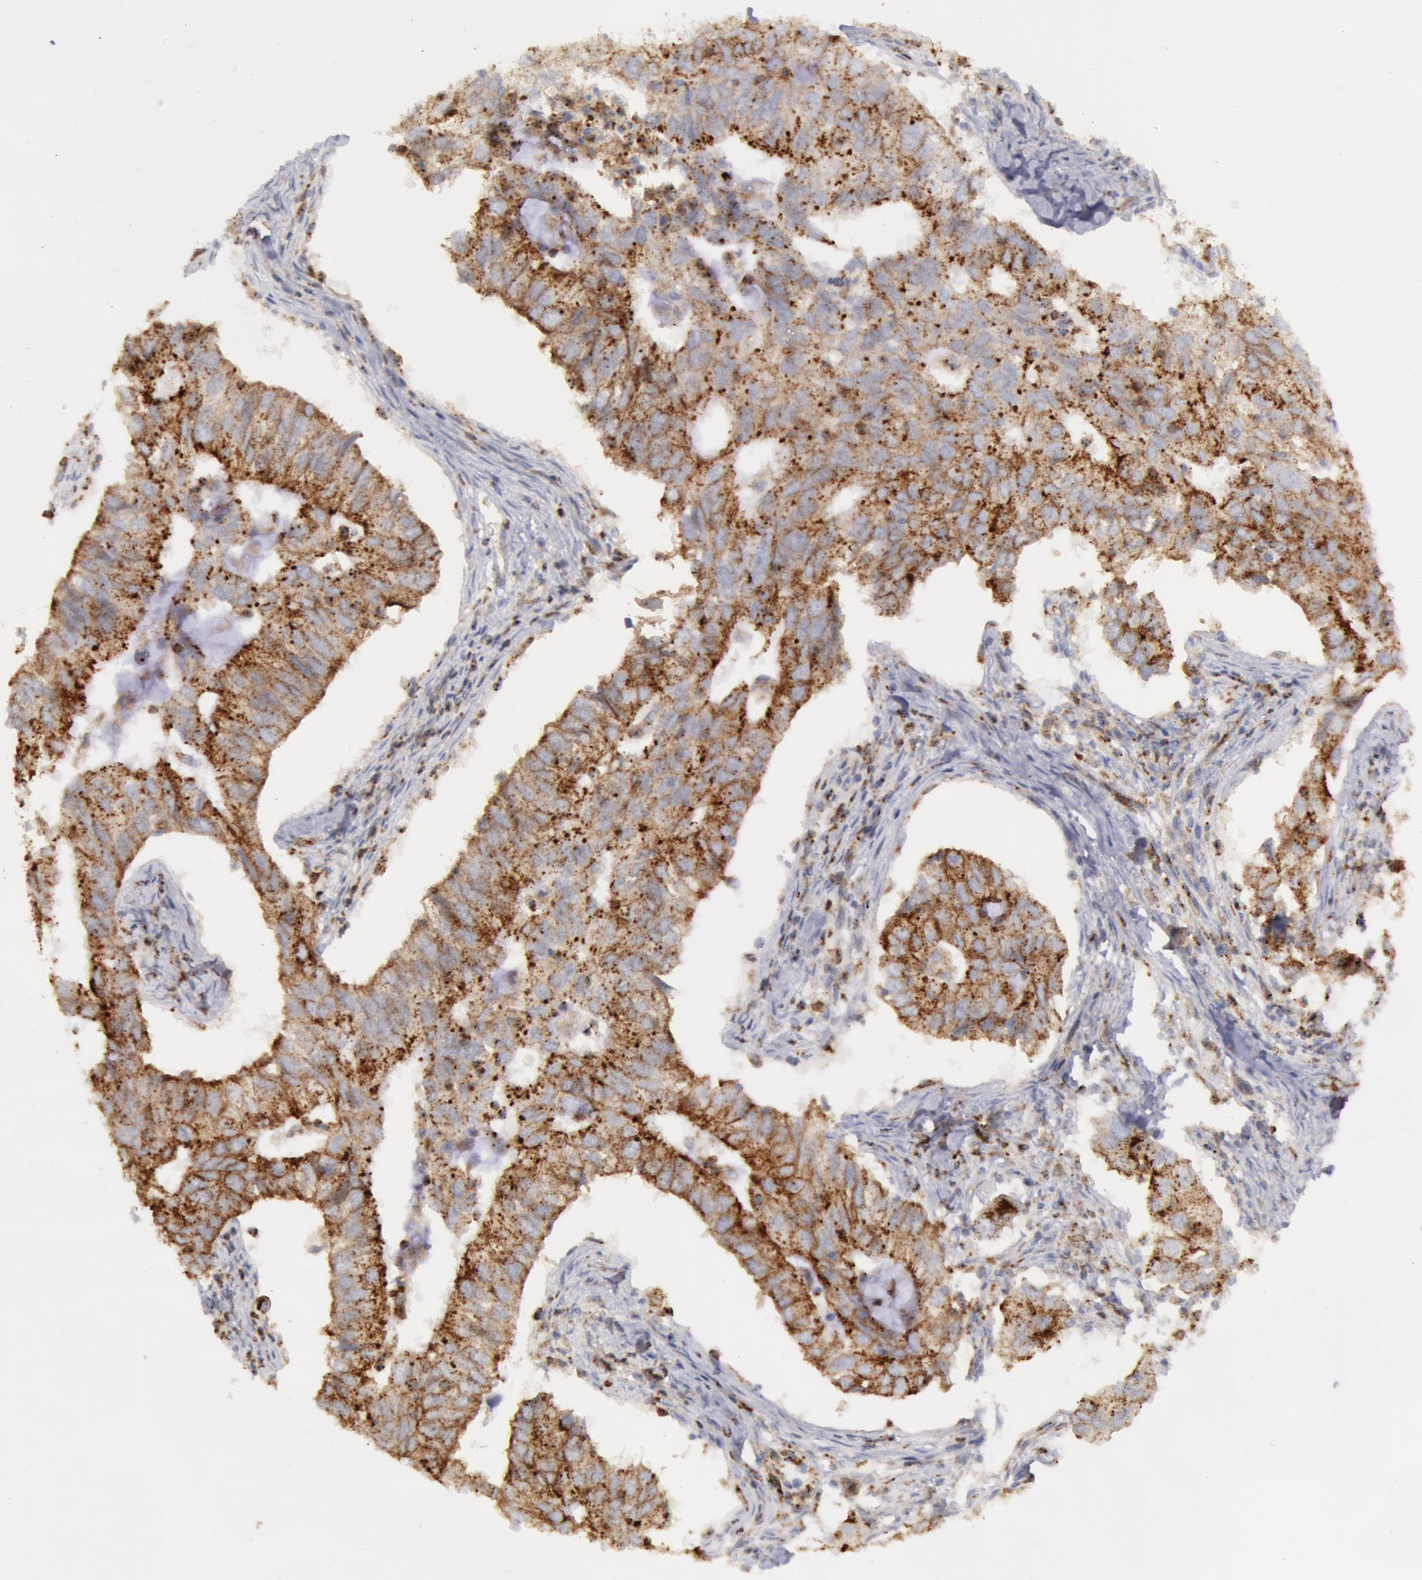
{"staining": {"intensity": "moderate", "quantity": ">75%", "location": "cytoplasmic/membranous"}, "tissue": "lung cancer", "cell_type": "Tumor cells", "image_type": "cancer", "snomed": [{"axis": "morphology", "description": "Adenocarcinoma, NOS"}, {"axis": "topography", "description": "Lung"}], "caption": "This image displays adenocarcinoma (lung) stained with immunohistochemistry (IHC) to label a protein in brown. The cytoplasmic/membranous of tumor cells show moderate positivity for the protein. Nuclei are counter-stained blue.", "gene": "FLOT2", "patient": {"sex": "male", "age": 48}}